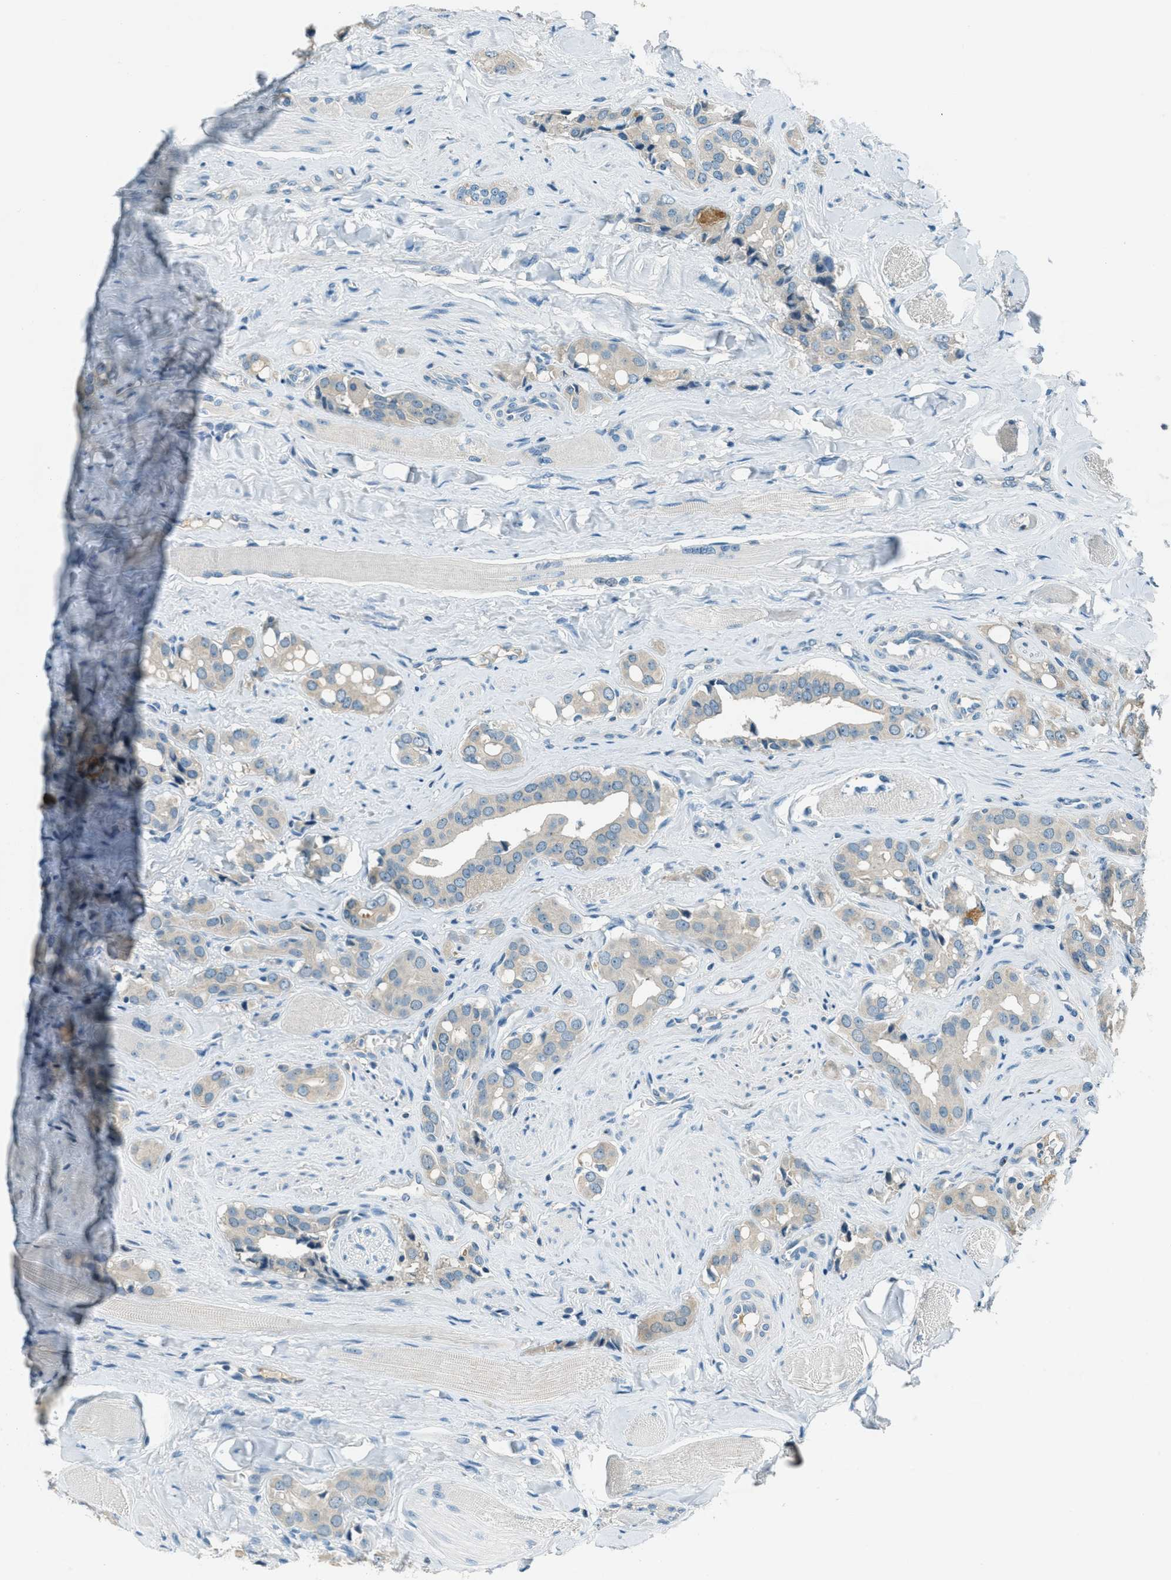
{"staining": {"intensity": "weak", "quantity": "25%-75%", "location": "cytoplasmic/membranous"}, "tissue": "prostate cancer", "cell_type": "Tumor cells", "image_type": "cancer", "snomed": [{"axis": "morphology", "description": "Adenocarcinoma, High grade"}, {"axis": "topography", "description": "Prostate"}], "caption": "This photomicrograph reveals immunohistochemistry staining of prostate cancer (adenocarcinoma (high-grade)), with low weak cytoplasmic/membranous staining in approximately 25%-75% of tumor cells.", "gene": "MSLN", "patient": {"sex": "male", "age": 52}}